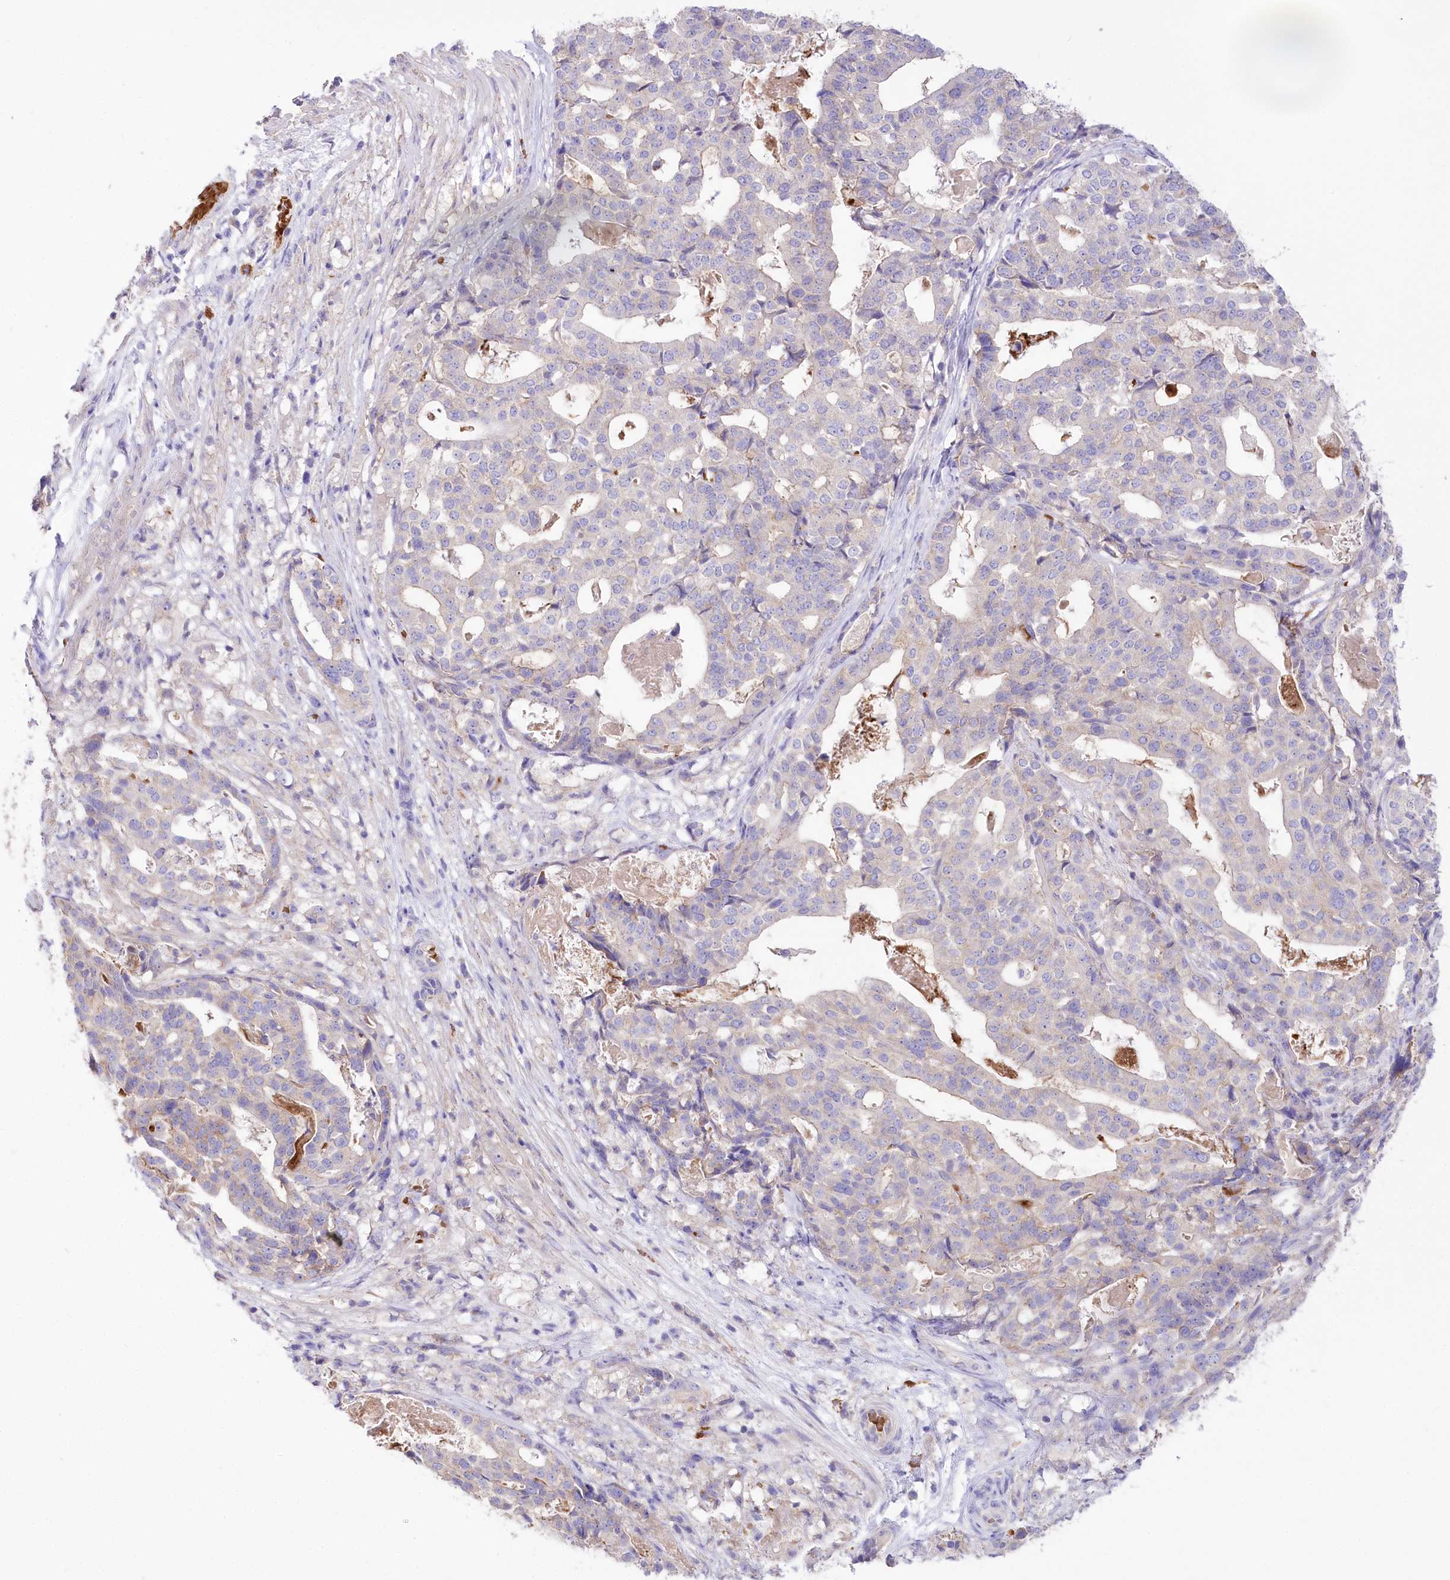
{"staining": {"intensity": "negative", "quantity": "none", "location": "none"}, "tissue": "stomach cancer", "cell_type": "Tumor cells", "image_type": "cancer", "snomed": [{"axis": "morphology", "description": "Adenocarcinoma, NOS"}, {"axis": "topography", "description": "Stomach"}], "caption": "Protein analysis of stomach adenocarcinoma displays no significant staining in tumor cells. (Stains: DAB (3,3'-diaminobenzidine) immunohistochemistry (IHC) with hematoxylin counter stain, Microscopy: brightfield microscopy at high magnification).", "gene": "PRSS53", "patient": {"sex": "male", "age": 48}}